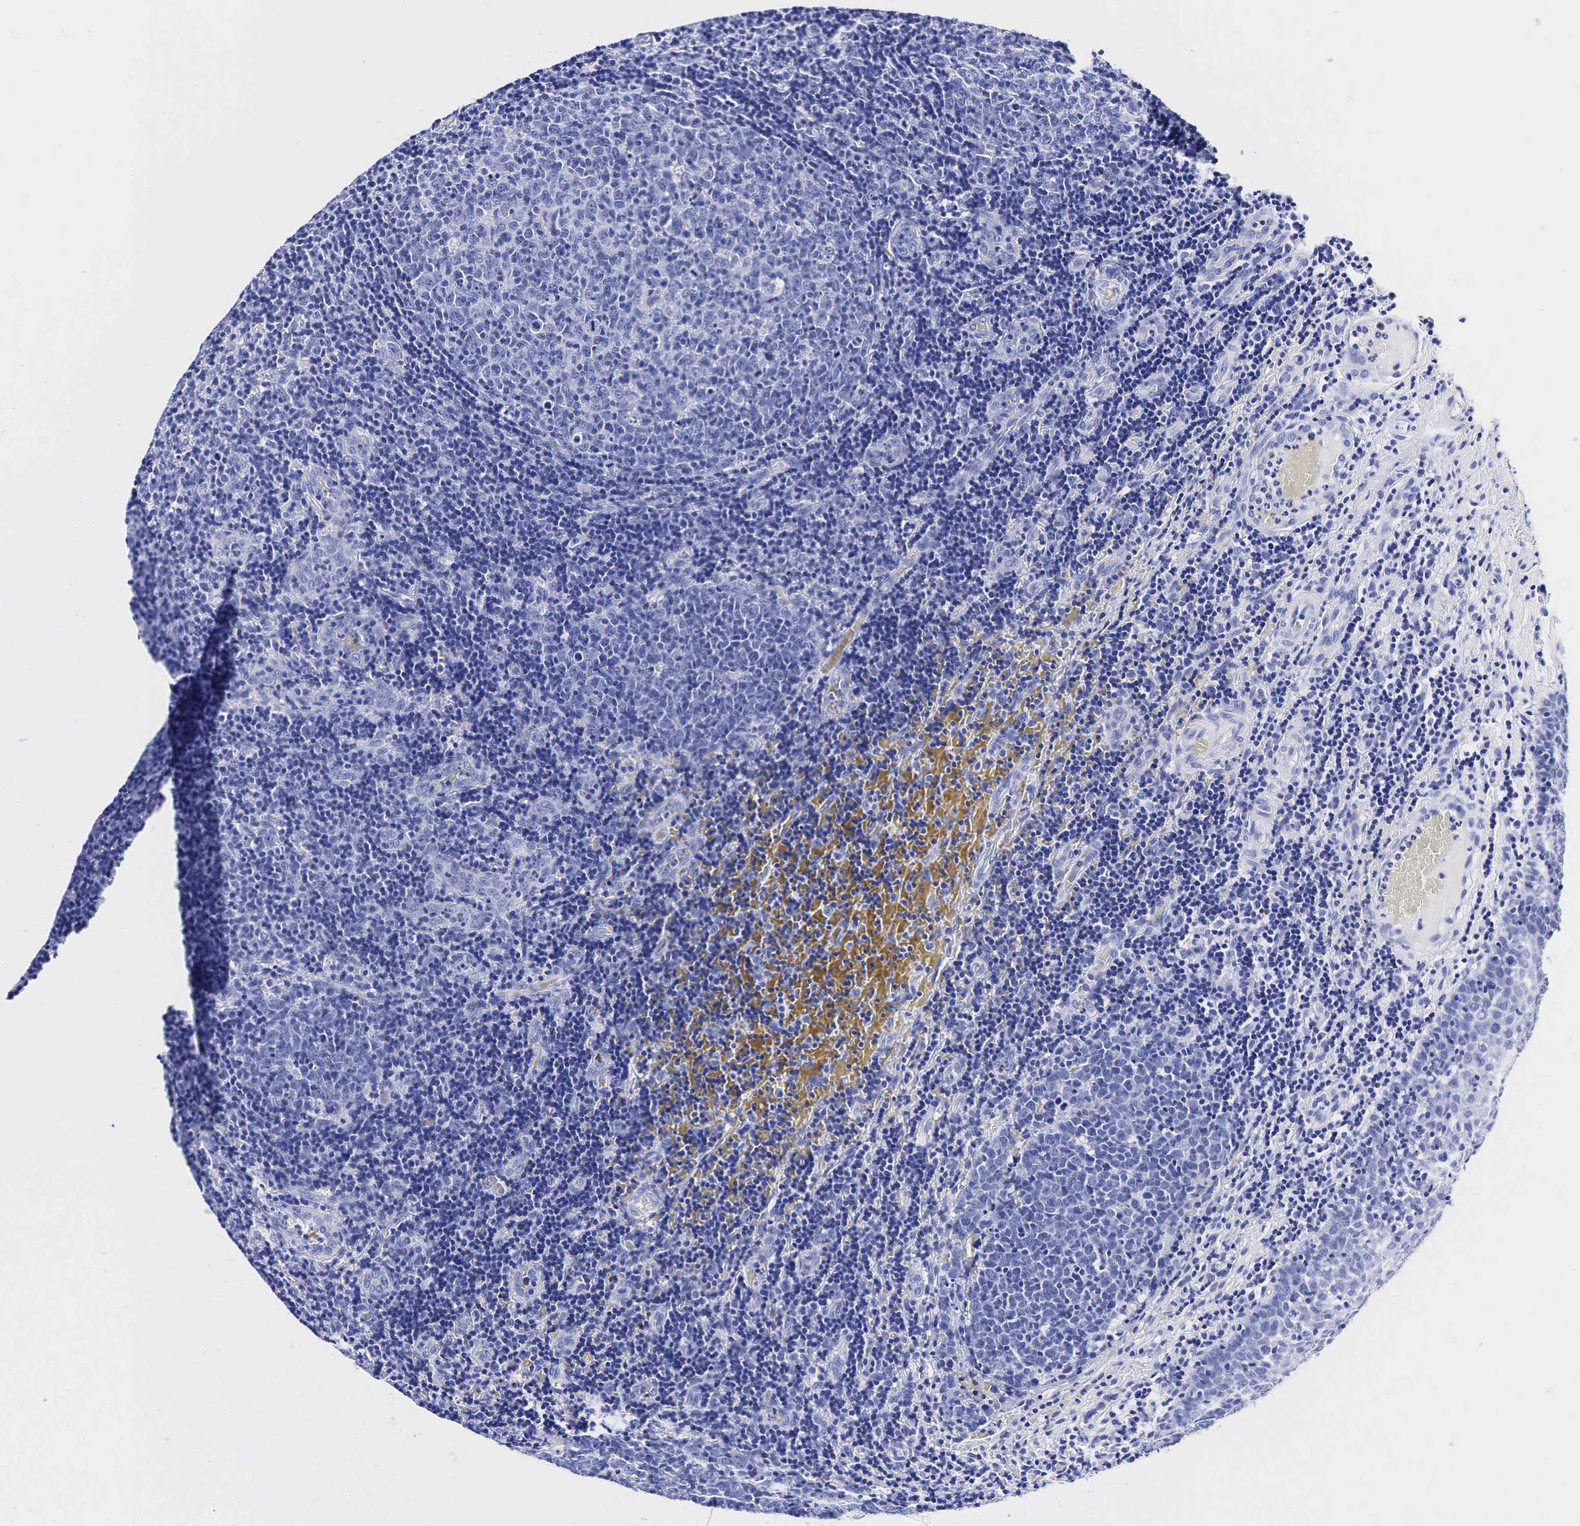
{"staining": {"intensity": "negative", "quantity": "none", "location": "none"}, "tissue": "tonsil", "cell_type": "Germinal center cells", "image_type": "normal", "snomed": [{"axis": "morphology", "description": "Normal tissue, NOS"}, {"axis": "topography", "description": "Tonsil"}], "caption": "DAB immunohistochemical staining of normal human tonsil shows no significant staining in germinal center cells. The staining was performed using DAB (3,3'-diaminobenzidine) to visualize the protein expression in brown, while the nuclei were stained in blue with hematoxylin (Magnification: 20x).", "gene": "TG", "patient": {"sex": "female", "age": 3}}